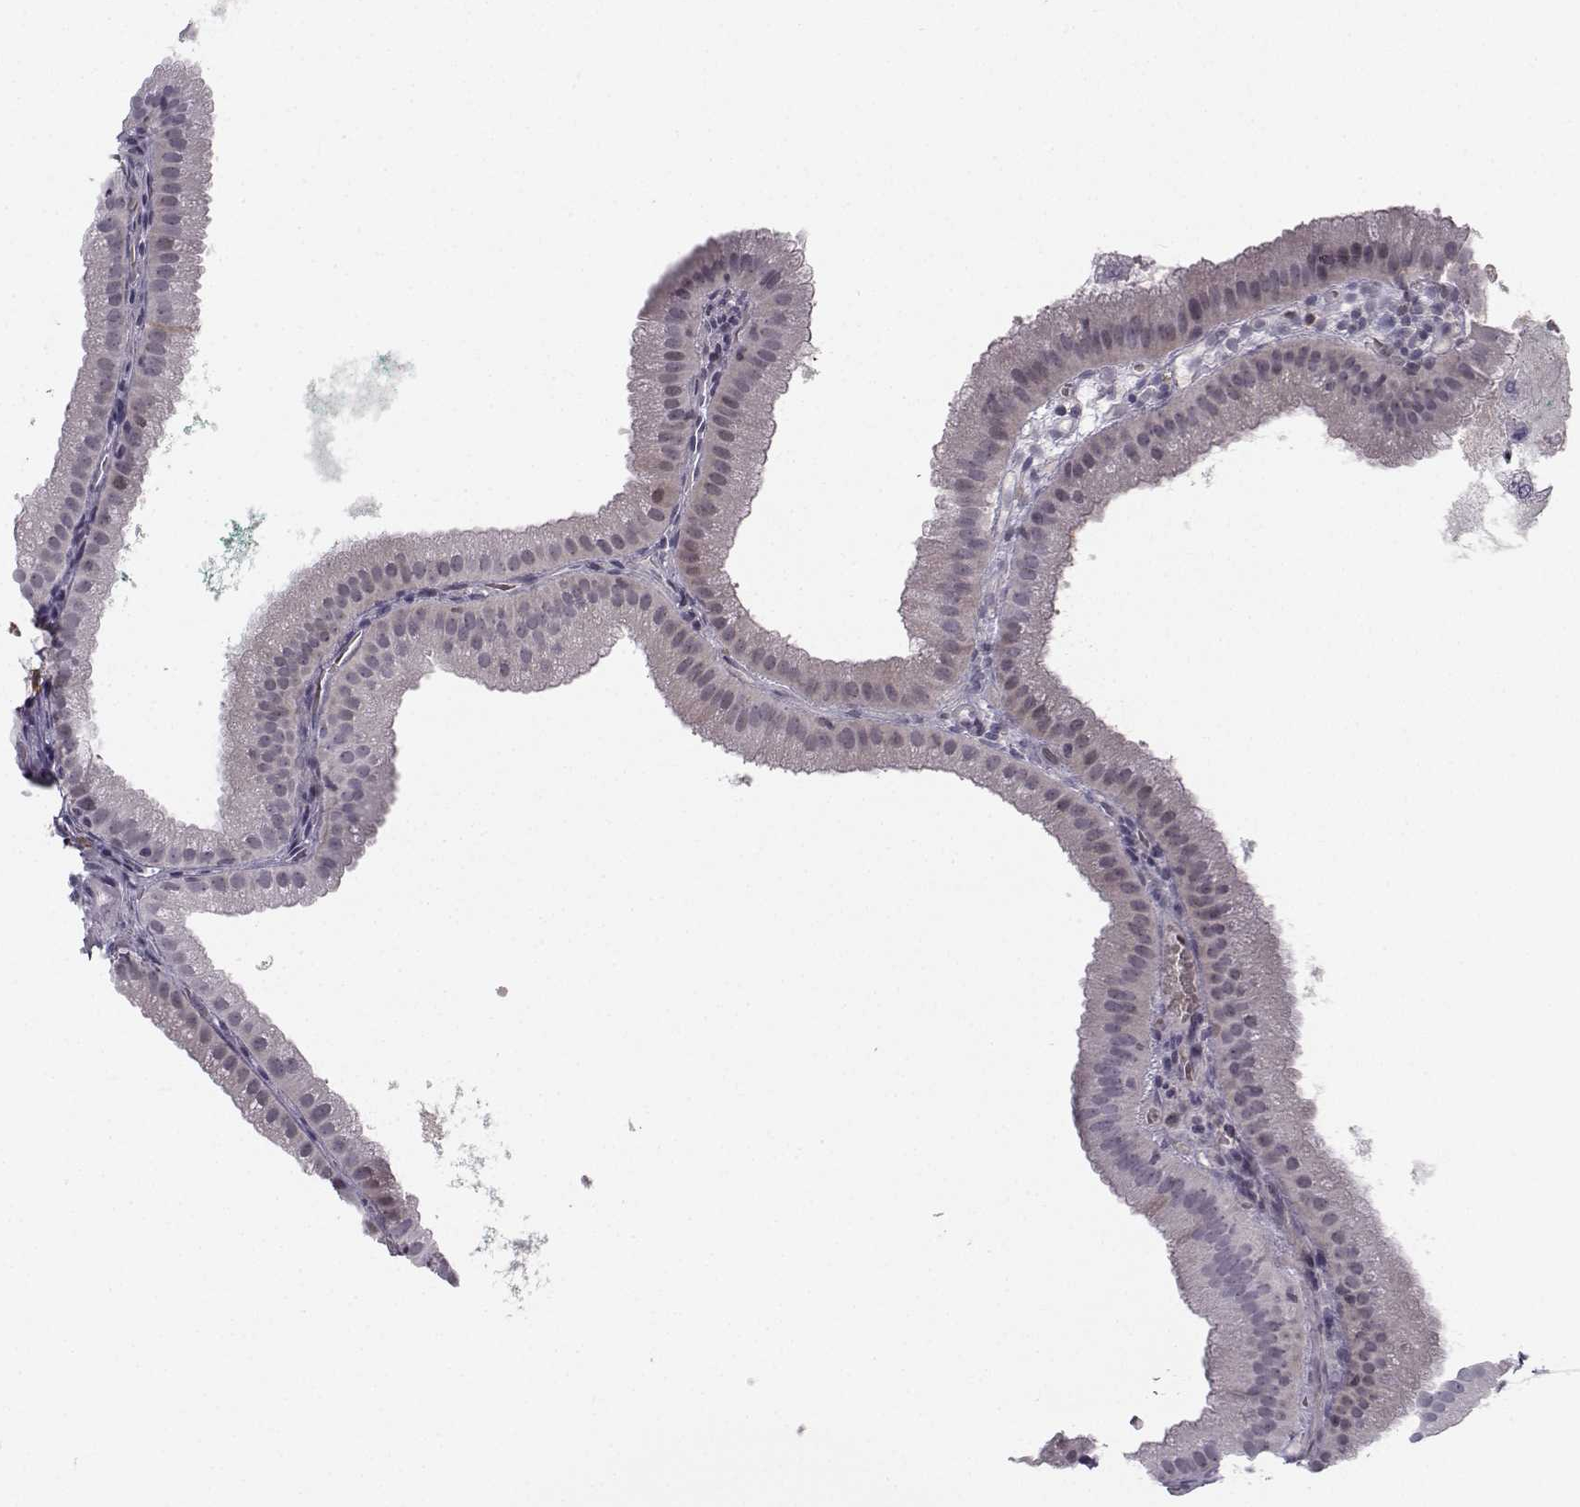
{"staining": {"intensity": "weak", "quantity": "25%-75%", "location": "nuclear"}, "tissue": "gallbladder", "cell_type": "Glandular cells", "image_type": "normal", "snomed": [{"axis": "morphology", "description": "Normal tissue, NOS"}, {"axis": "topography", "description": "Gallbladder"}], "caption": "Approximately 25%-75% of glandular cells in benign gallbladder display weak nuclear protein expression as visualized by brown immunohistochemical staining.", "gene": "LRP8", "patient": {"sex": "male", "age": 67}}